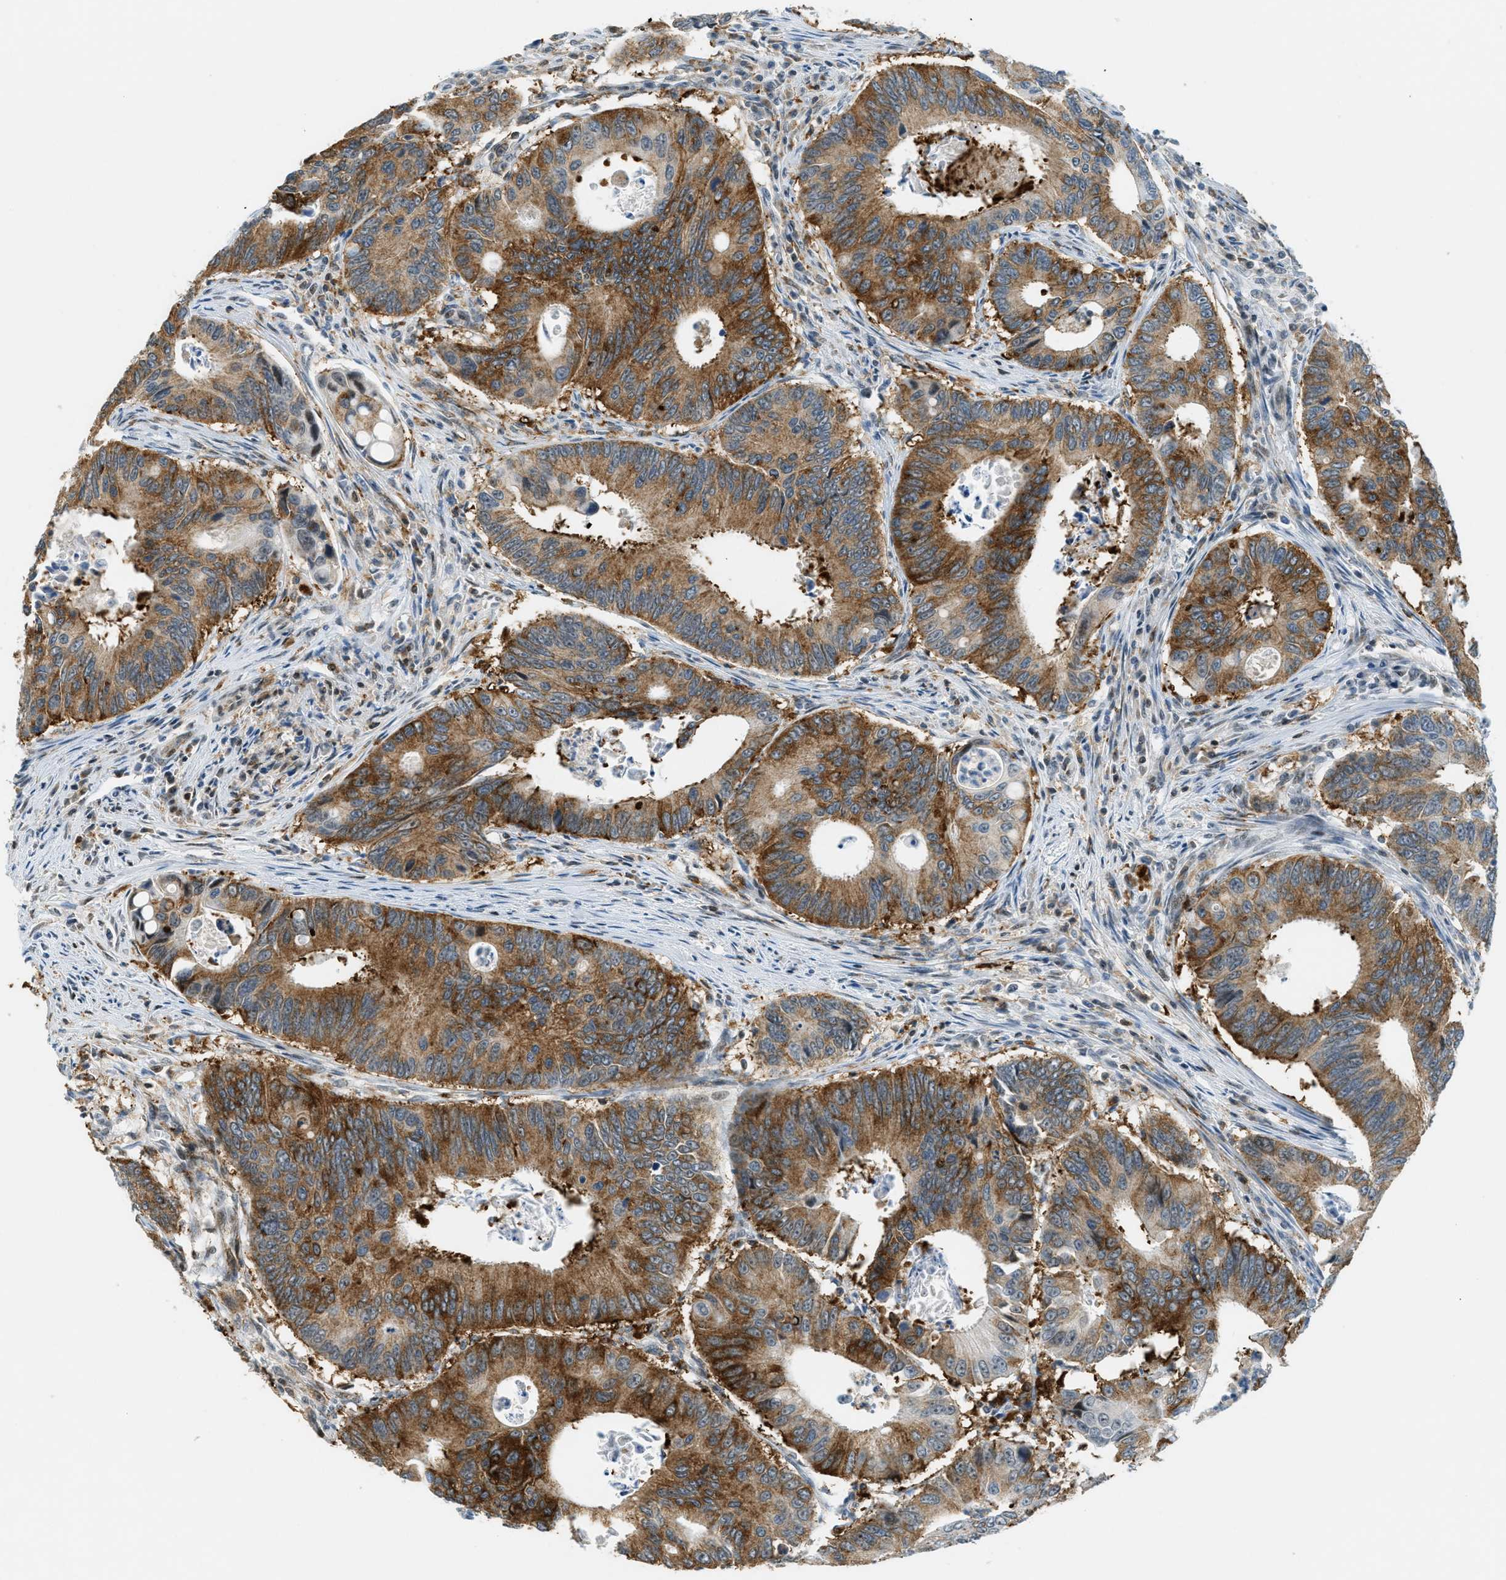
{"staining": {"intensity": "moderate", "quantity": ">75%", "location": "cytoplasmic/membranous"}, "tissue": "colorectal cancer", "cell_type": "Tumor cells", "image_type": "cancer", "snomed": [{"axis": "morphology", "description": "Inflammation, NOS"}, {"axis": "morphology", "description": "Adenocarcinoma, NOS"}, {"axis": "topography", "description": "Colon"}], "caption": "IHC (DAB (3,3'-diaminobenzidine)) staining of colorectal cancer displays moderate cytoplasmic/membranous protein expression in about >75% of tumor cells.", "gene": "FYN", "patient": {"sex": "male", "age": 72}}